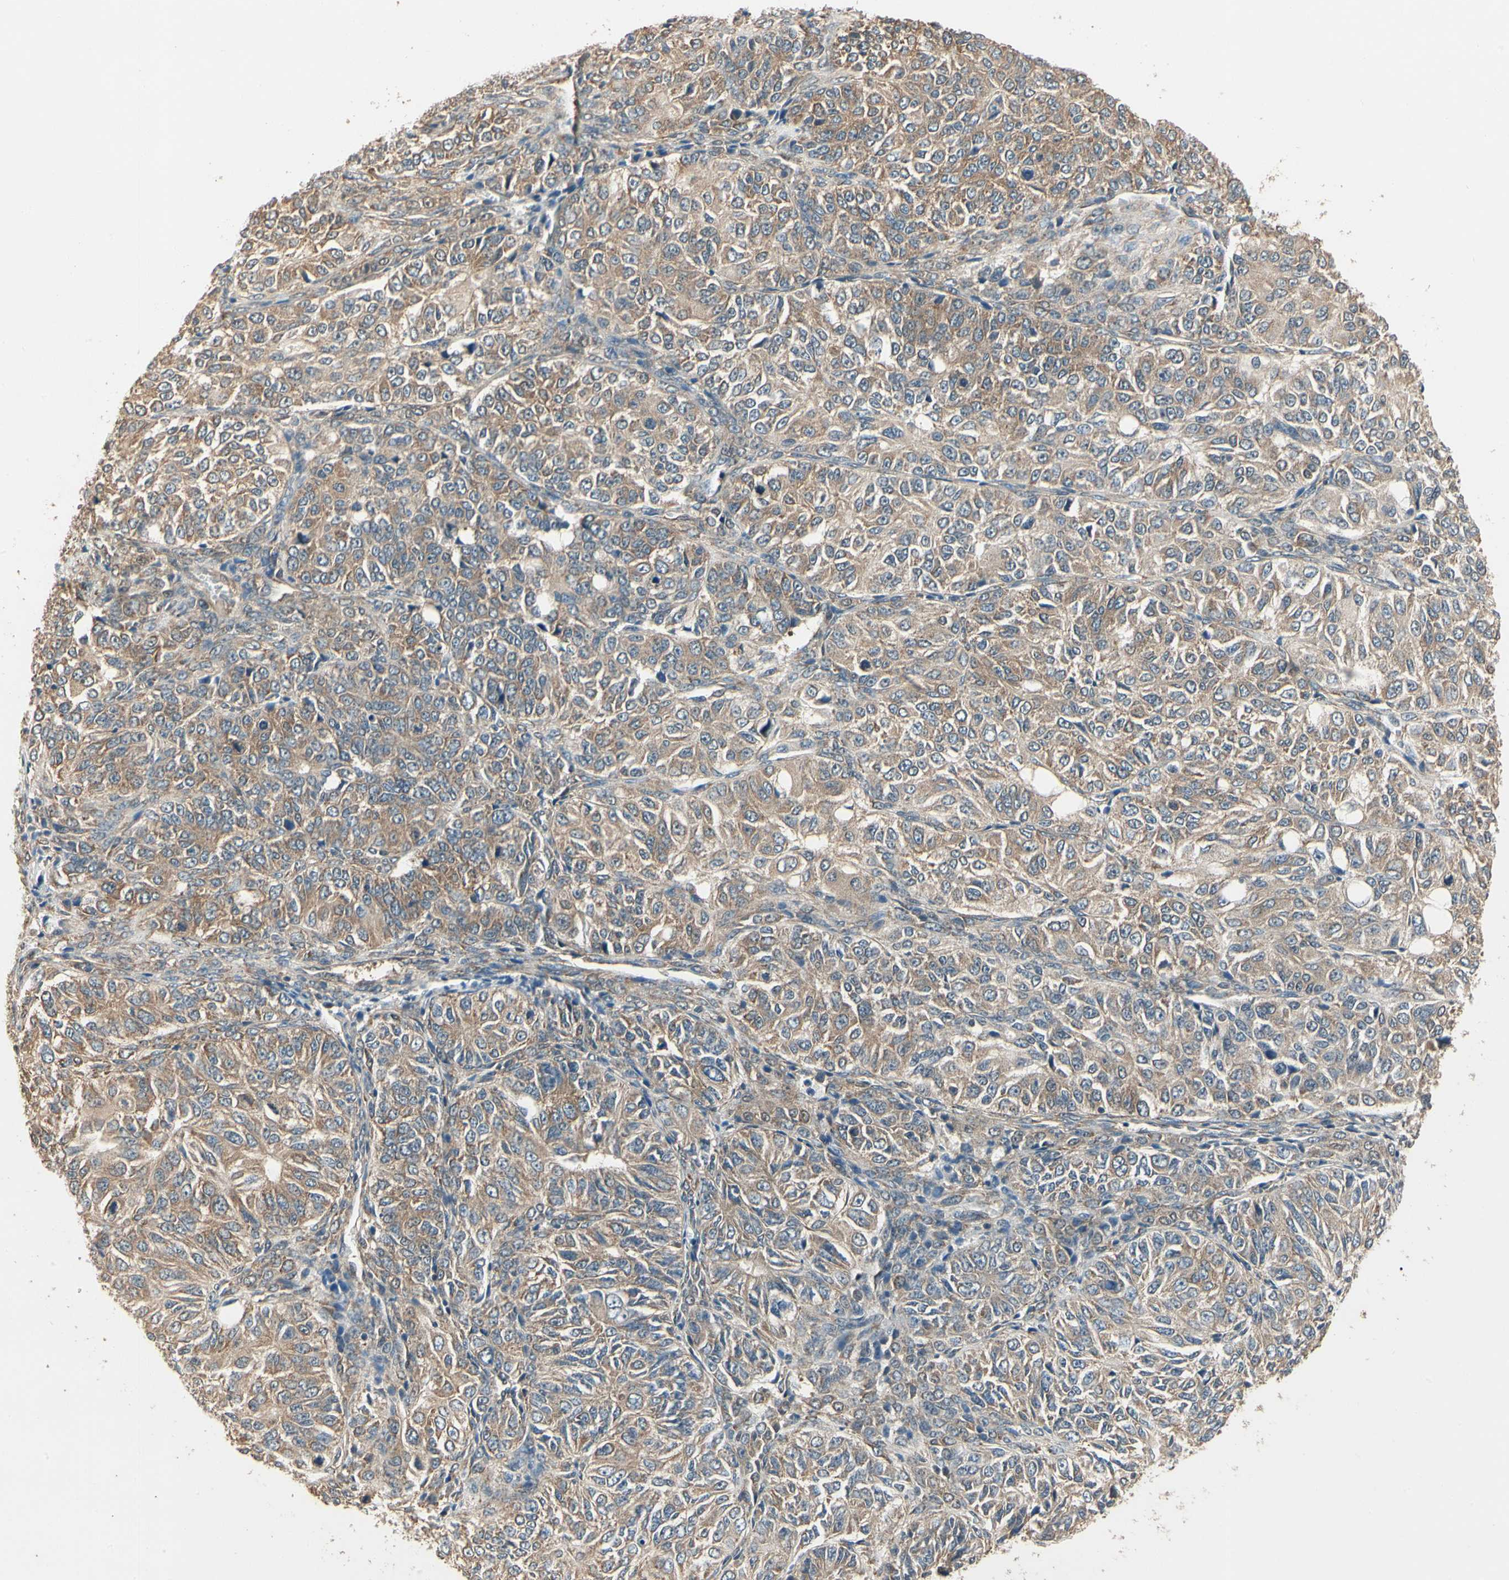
{"staining": {"intensity": "moderate", "quantity": ">75%", "location": "cytoplasmic/membranous"}, "tissue": "ovarian cancer", "cell_type": "Tumor cells", "image_type": "cancer", "snomed": [{"axis": "morphology", "description": "Carcinoma, endometroid"}, {"axis": "topography", "description": "Ovary"}], "caption": "Protein expression by immunohistochemistry exhibits moderate cytoplasmic/membranous positivity in about >75% of tumor cells in ovarian endometroid carcinoma. The staining was performed using DAB (3,3'-diaminobenzidine) to visualize the protein expression in brown, while the nuclei were stained in blue with hematoxylin (Magnification: 20x).", "gene": "CCT7", "patient": {"sex": "female", "age": 51}}